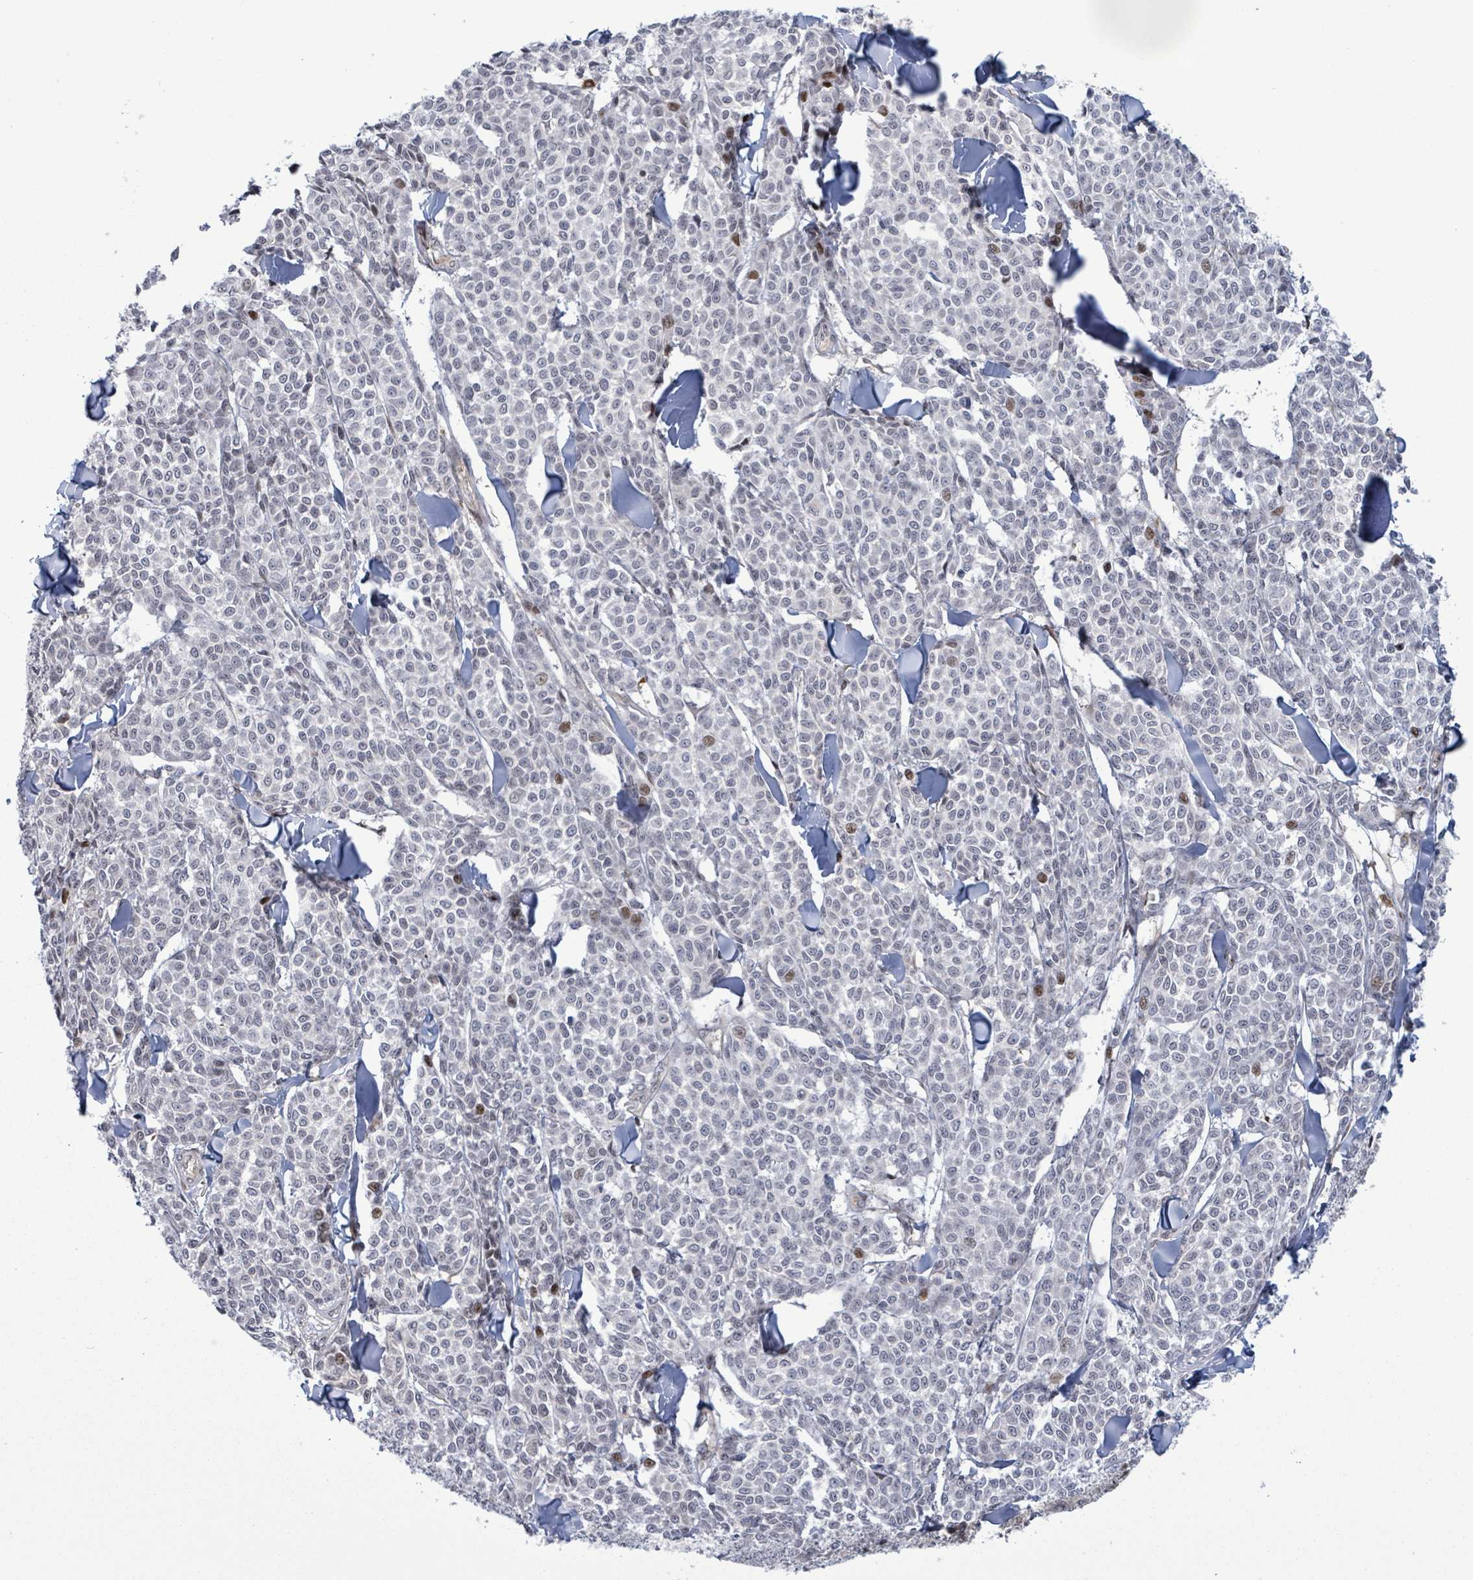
{"staining": {"intensity": "moderate", "quantity": "<25%", "location": "nuclear"}, "tissue": "melanoma", "cell_type": "Tumor cells", "image_type": "cancer", "snomed": [{"axis": "morphology", "description": "Malignant melanoma, NOS"}, {"axis": "topography", "description": "Skin"}], "caption": "Immunohistochemical staining of human melanoma shows low levels of moderate nuclear protein positivity in about <25% of tumor cells. The staining was performed using DAB (3,3'-diaminobenzidine), with brown indicating positive protein expression. Nuclei are stained blue with hematoxylin.", "gene": "FNDC4", "patient": {"sex": "male", "age": 46}}